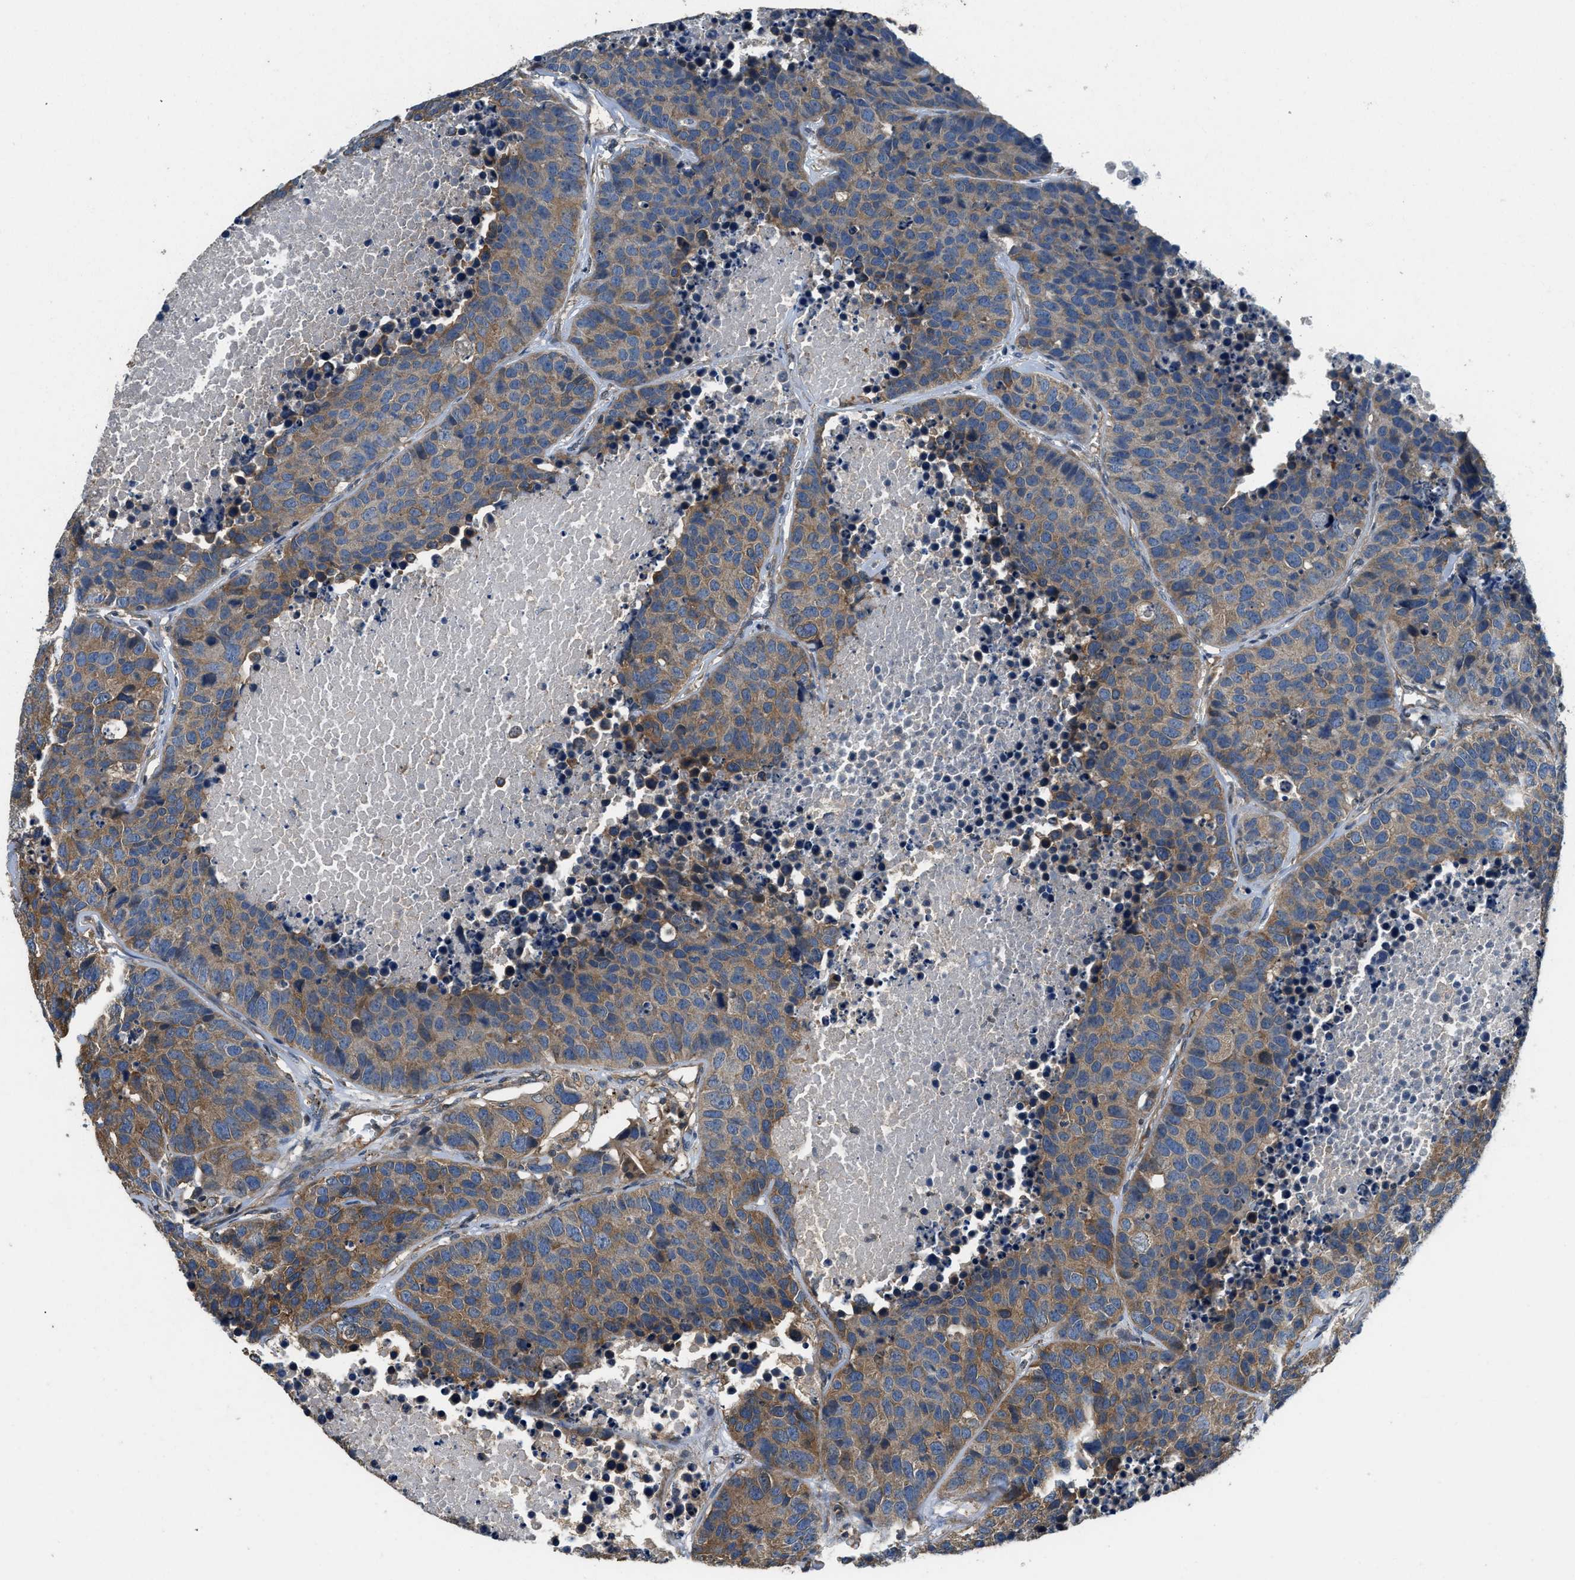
{"staining": {"intensity": "moderate", "quantity": ">75%", "location": "cytoplasmic/membranous"}, "tissue": "carcinoid", "cell_type": "Tumor cells", "image_type": "cancer", "snomed": [{"axis": "morphology", "description": "Carcinoid, malignant, NOS"}, {"axis": "topography", "description": "Lung"}], "caption": "Brown immunohistochemical staining in human malignant carcinoid exhibits moderate cytoplasmic/membranous staining in approximately >75% of tumor cells.", "gene": "SSH2", "patient": {"sex": "male", "age": 60}}